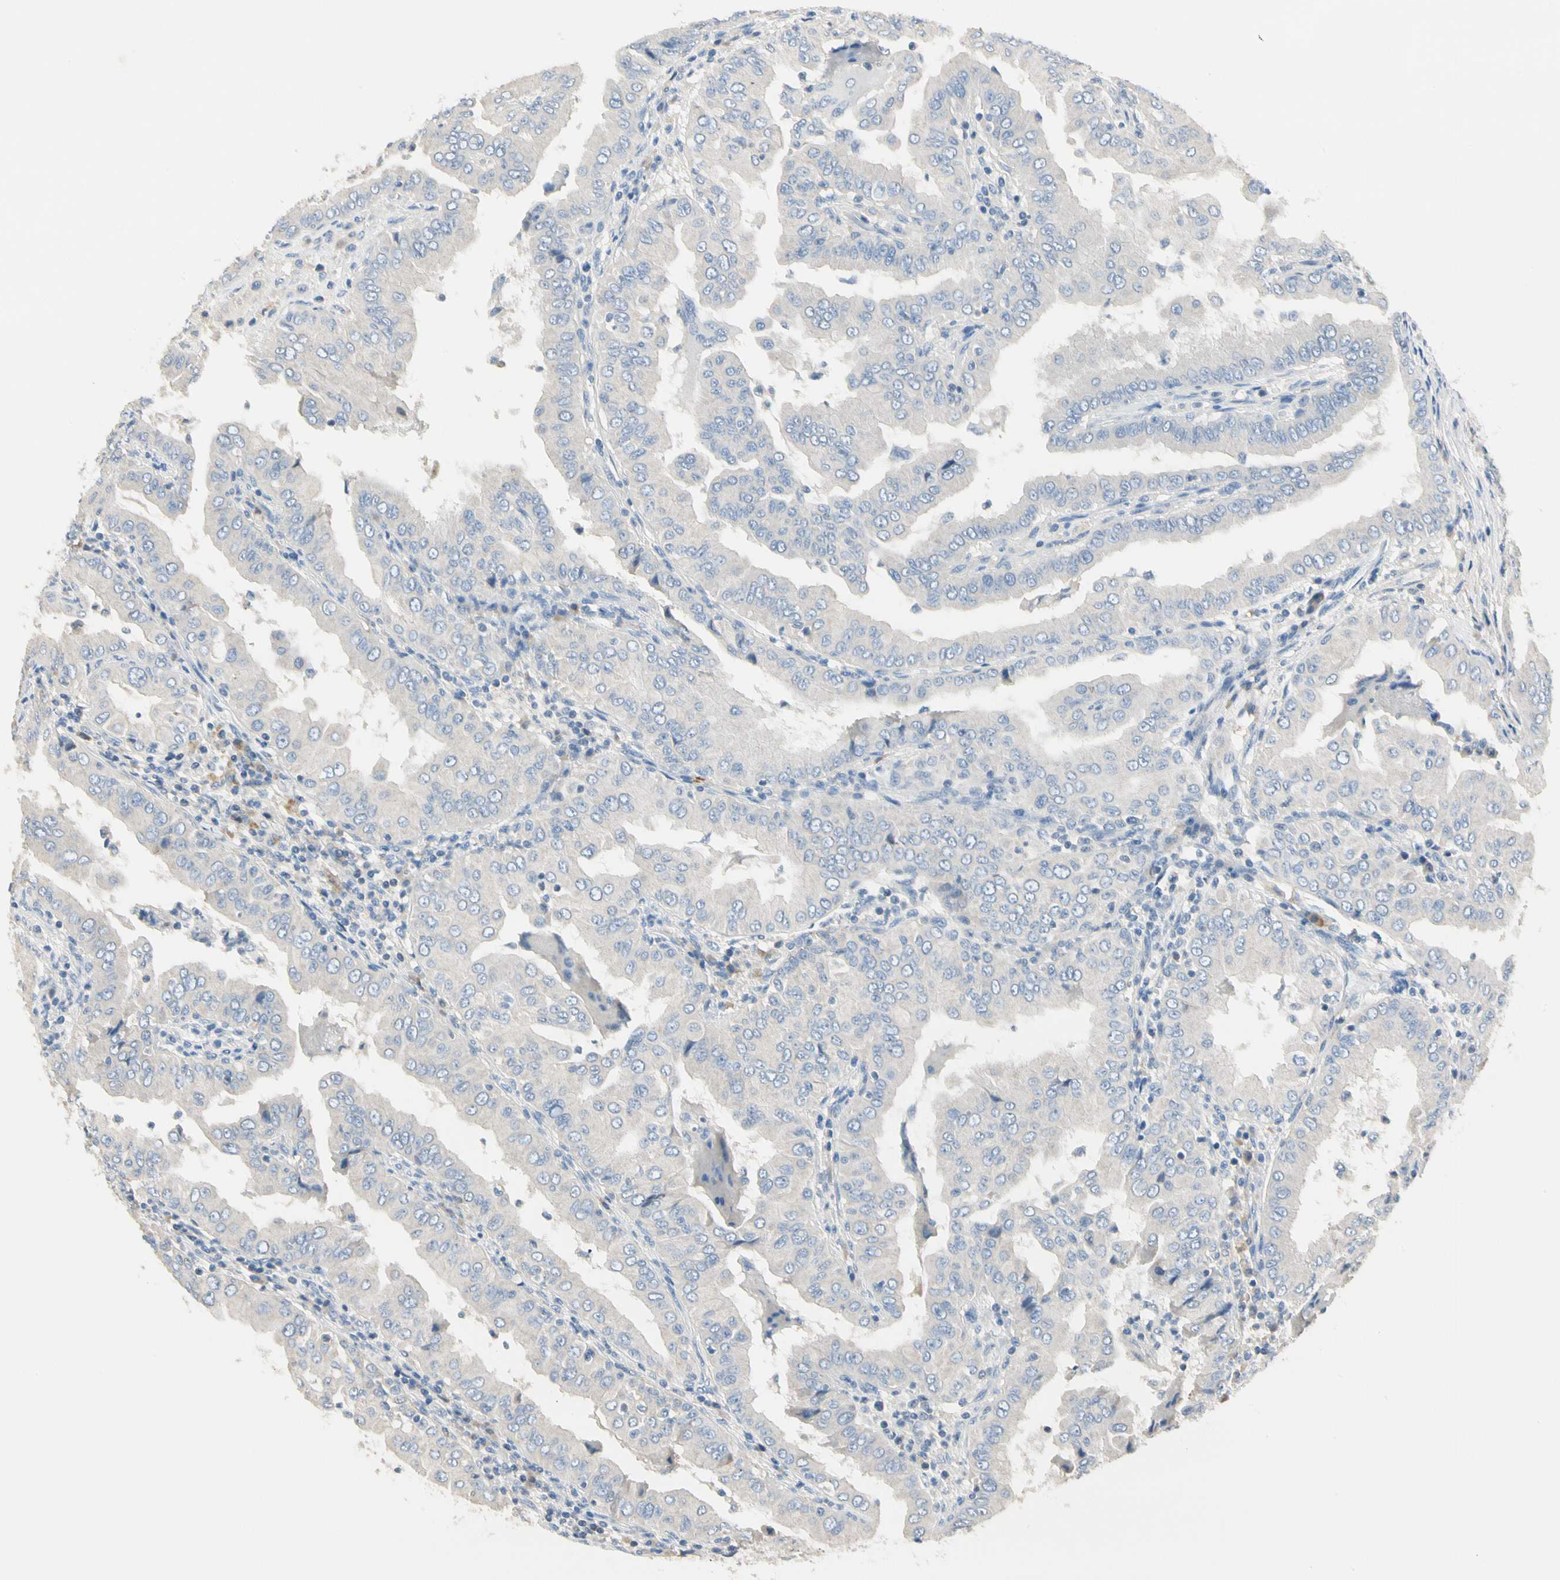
{"staining": {"intensity": "weak", "quantity": "<25%", "location": "cytoplasmic/membranous"}, "tissue": "thyroid cancer", "cell_type": "Tumor cells", "image_type": "cancer", "snomed": [{"axis": "morphology", "description": "Papillary adenocarcinoma, NOS"}, {"axis": "topography", "description": "Thyroid gland"}], "caption": "Tumor cells are negative for brown protein staining in thyroid papillary adenocarcinoma. The staining was performed using DAB (3,3'-diaminobenzidine) to visualize the protein expression in brown, while the nuclei were stained in blue with hematoxylin (Magnification: 20x).", "gene": "GPR153", "patient": {"sex": "male", "age": 33}}